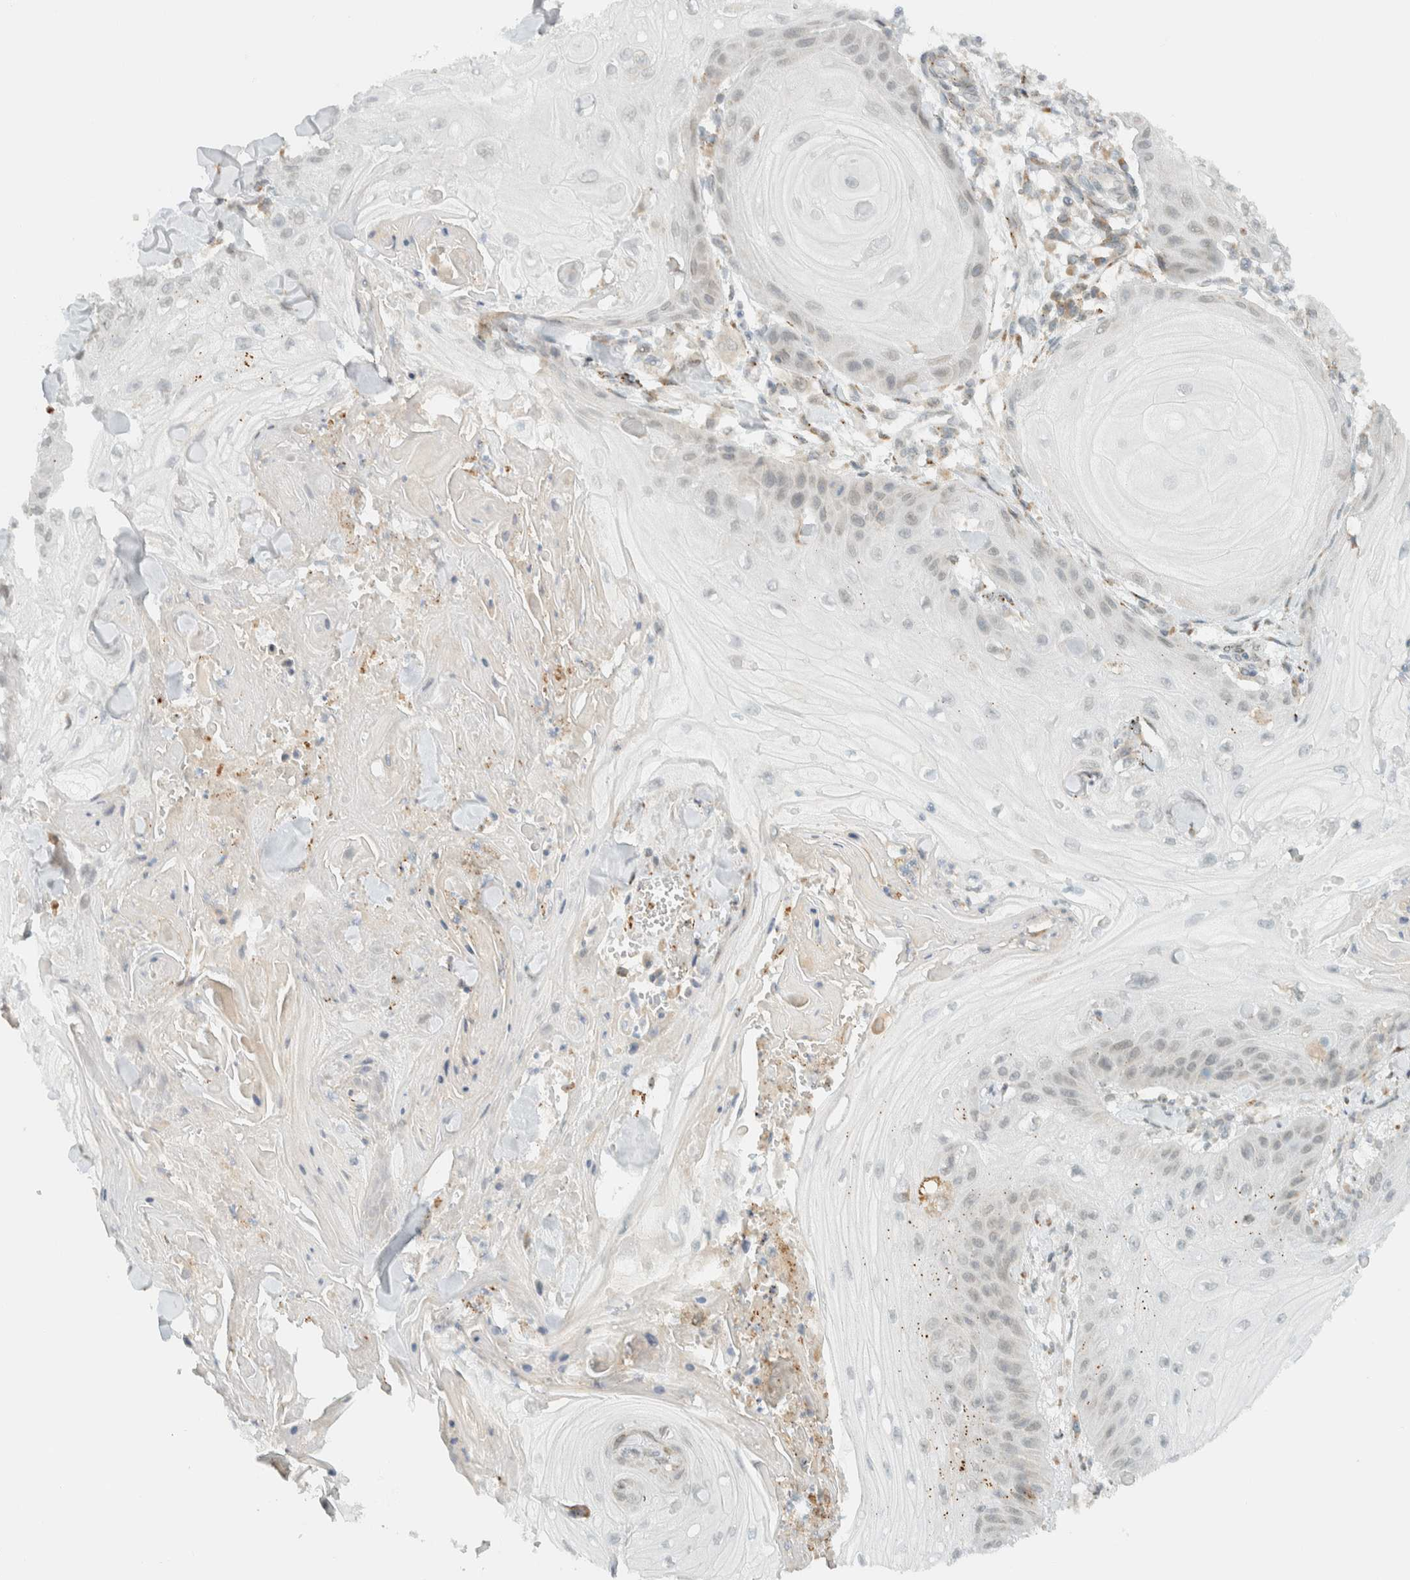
{"staining": {"intensity": "negative", "quantity": "none", "location": "none"}, "tissue": "skin cancer", "cell_type": "Tumor cells", "image_type": "cancer", "snomed": [{"axis": "morphology", "description": "Squamous cell carcinoma, NOS"}, {"axis": "topography", "description": "Skin"}], "caption": "Immunohistochemical staining of human skin cancer shows no significant expression in tumor cells.", "gene": "ITPRID1", "patient": {"sex": "male", "age": 74}}